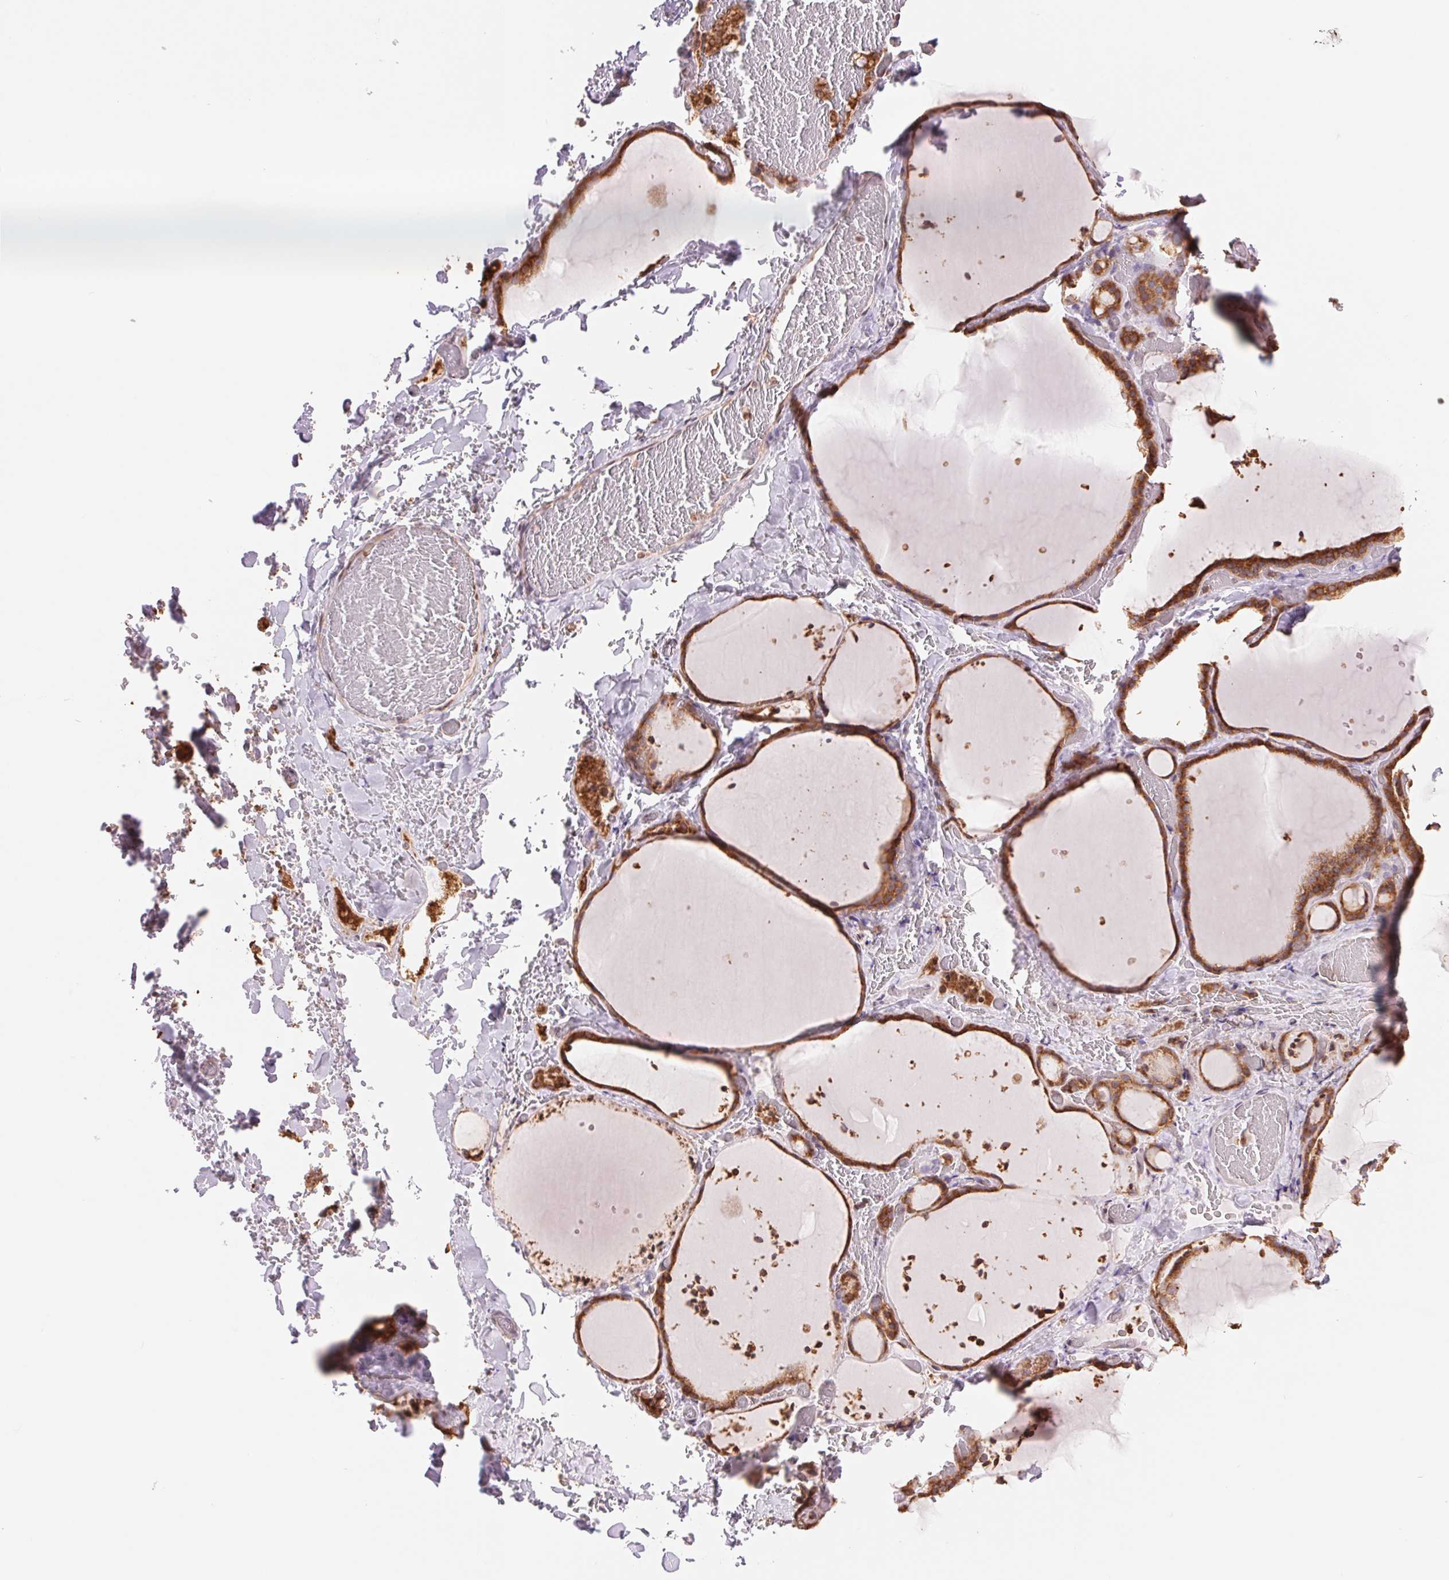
{"staining": {"intensity": "moderate", "quantity": ">75%", "location": "cytoplasmic/membranous"}, "tissue": "thyroid gland", "cell_type": "Glandular cells", "image_type": "normal", "snomed": [{"axis": "morphology", "description": "Normal tissue, NOS"}, {"axis": "topography", "description": "Thyroid gland"}], "caption": "Benign thyroid gland exhibits moderate cytoplasmic/membranous positivity in about >75% of glandular cells, visualized by immunohistochemistry.", "gene": "RPN1", "patient": {"sex": "female", "age": 36}}